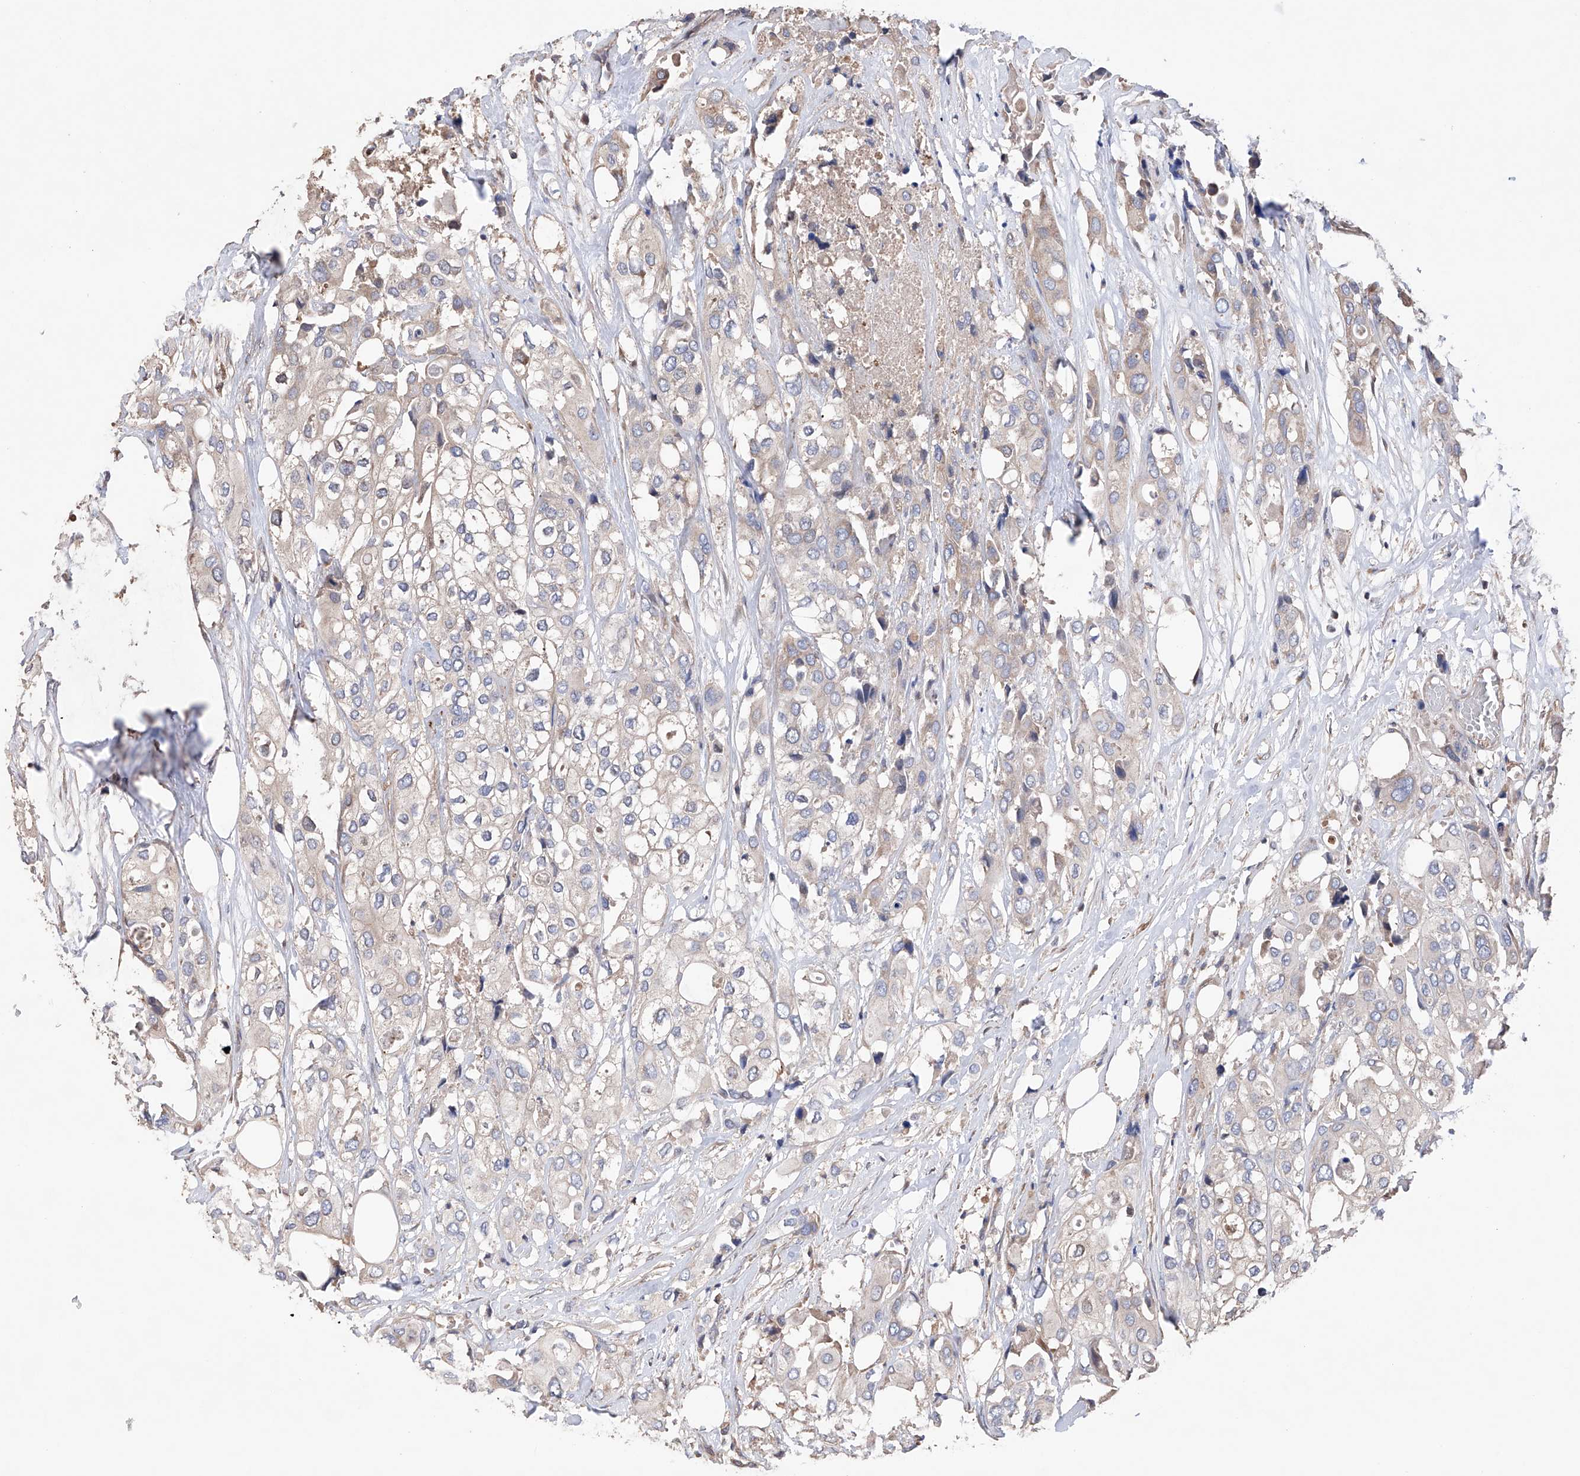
{"staining": {"intensity": "weak", "quantity": "25%-75%", "location": "cytoplasmic/membranous"}, "tissue": "urothelial cancer", "cell_type": "Tumor cells", "image_type": "cancer", "snomed": [{"axis": "morphology", "description": "Urothelial carcinoma, High grade"}, {"axis": "topography", "description": "Urinary bladder"}], "caption": "Protein expression analysis of human urothelial carcinoma (high-grade) reveals weak cytoplasmic/membranous staining in about 25%-75% of tumor cells. The protein of interest is shown in brown color, while the nuclei are stained blue.", "gene": "AFG1L", "patient": {"sex": "male", "age": 64}}